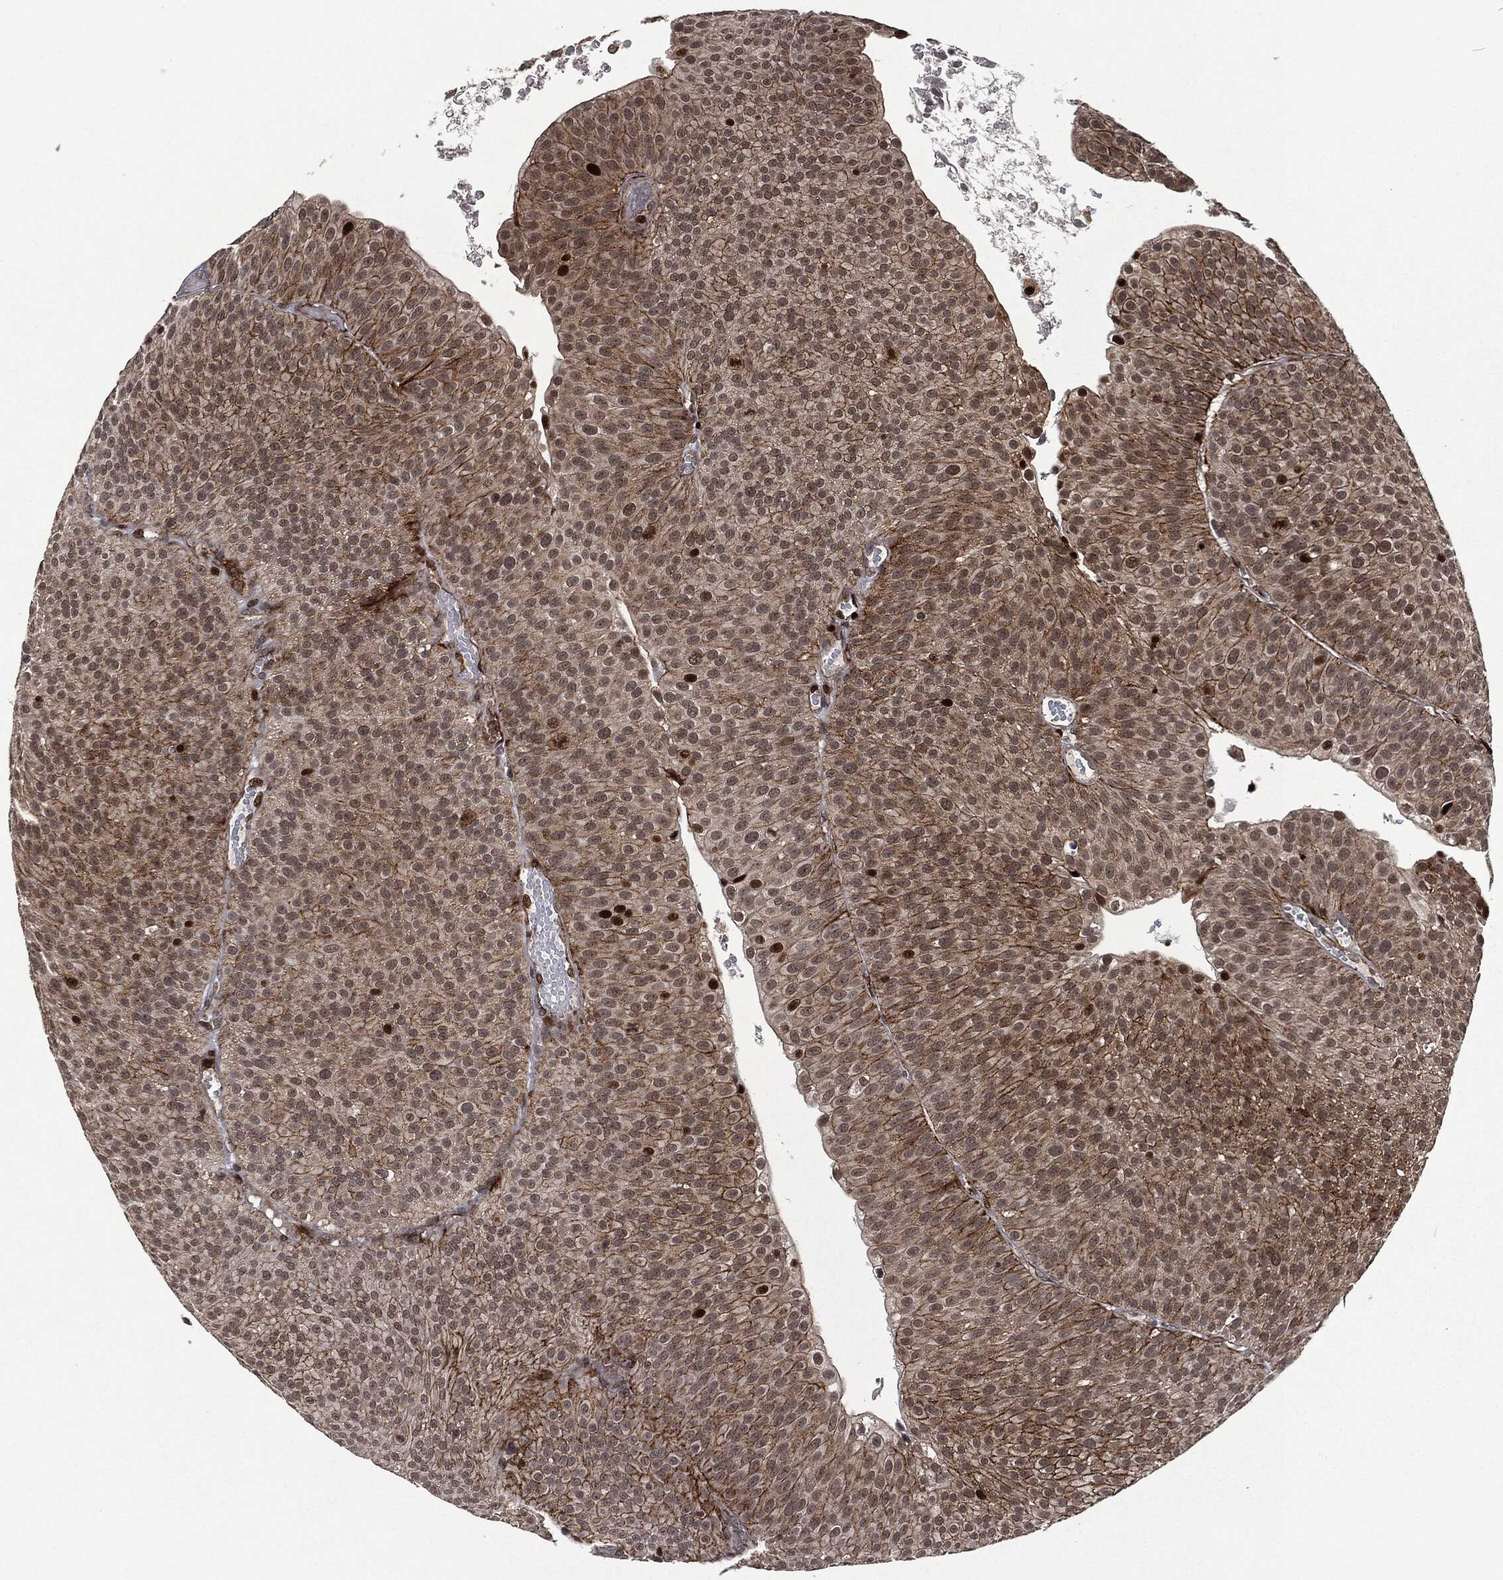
{"staining": {"intensity": "moderate", "quantity": "<25%", "location": "cytoplasmic/membranous,nuclear"}, "tissue": "urothelial cancer", "cell_type": "Tumor cells", "image_type": "cancer", "snomed": [{"axis": "morphology", "description": "Urothelial carcinoma, Low grade"}, {"axis": "topography", "description": "Urinary bladder"}], "caption": "This is an image of IHC staining of urothelial carcinoma (low-grade), which shows moderate positivity in the cytoplasmic/membranous and nuclear of tumor cells.", "gene": "EGFR", "patient": {"sex": "male", "age": 65}}